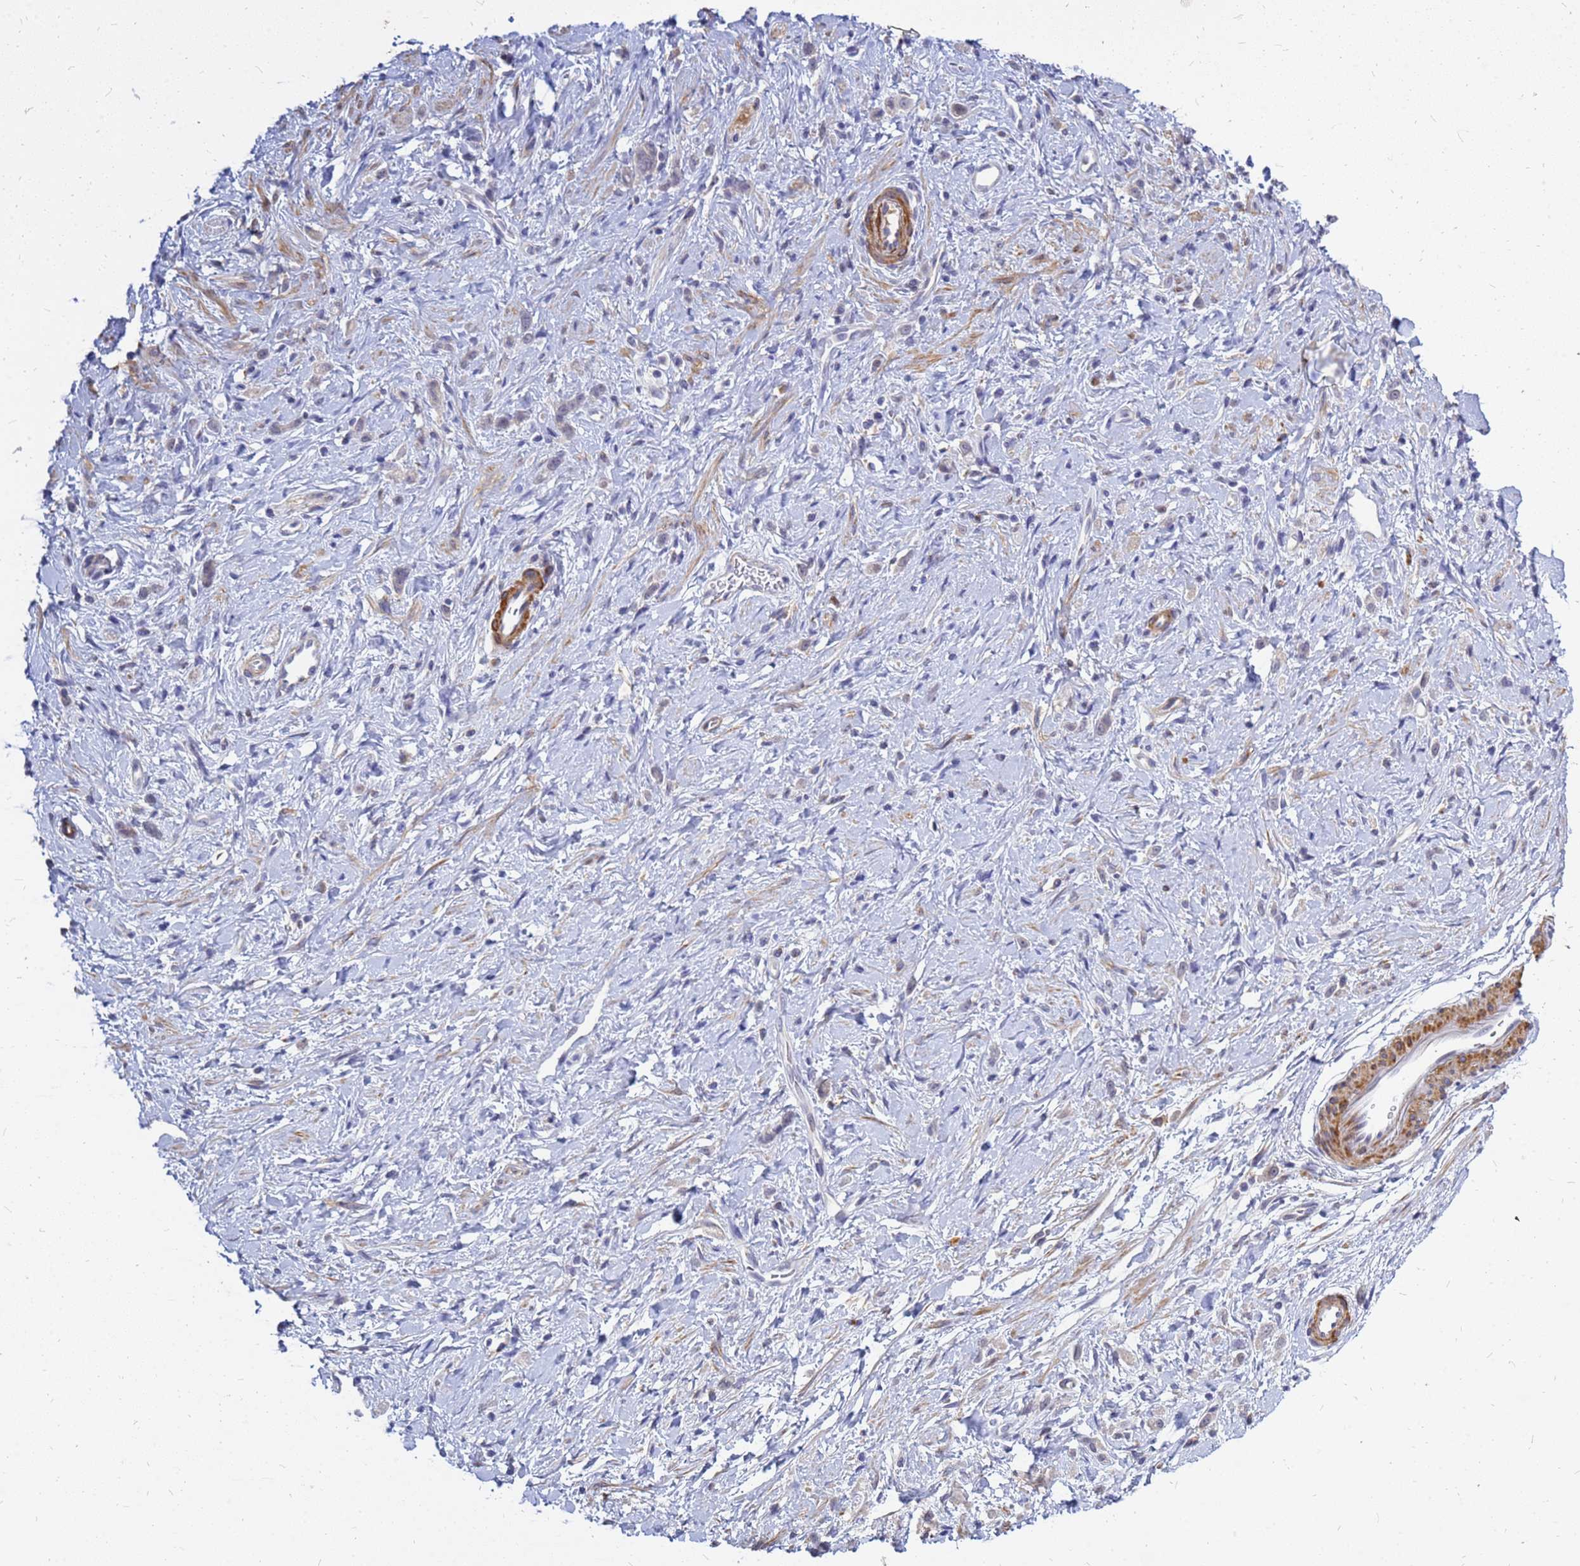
{"staining": {"intensity": "negative", "quantity": "none", "location": "none"}, "tissue": "stomach cancer", "cell_type": "Tumor cells", "image_type": "cancer", "snomed": [{"axis": "morphology", "description": "Adenocarcinoma, NOS"}, {"axis": "topography", "description": "Stomach"}], "caption": "High magnification brightfield microscopy of stomach adenocarcinoma stained with DAB (3,3'-diaminobenzidine) (brown) and counterstained with hematoxylin (blue): tumor cells show no significant positivity.", "gene": "SRGAP3", "patient": {"sex": "female", "age": 60}}